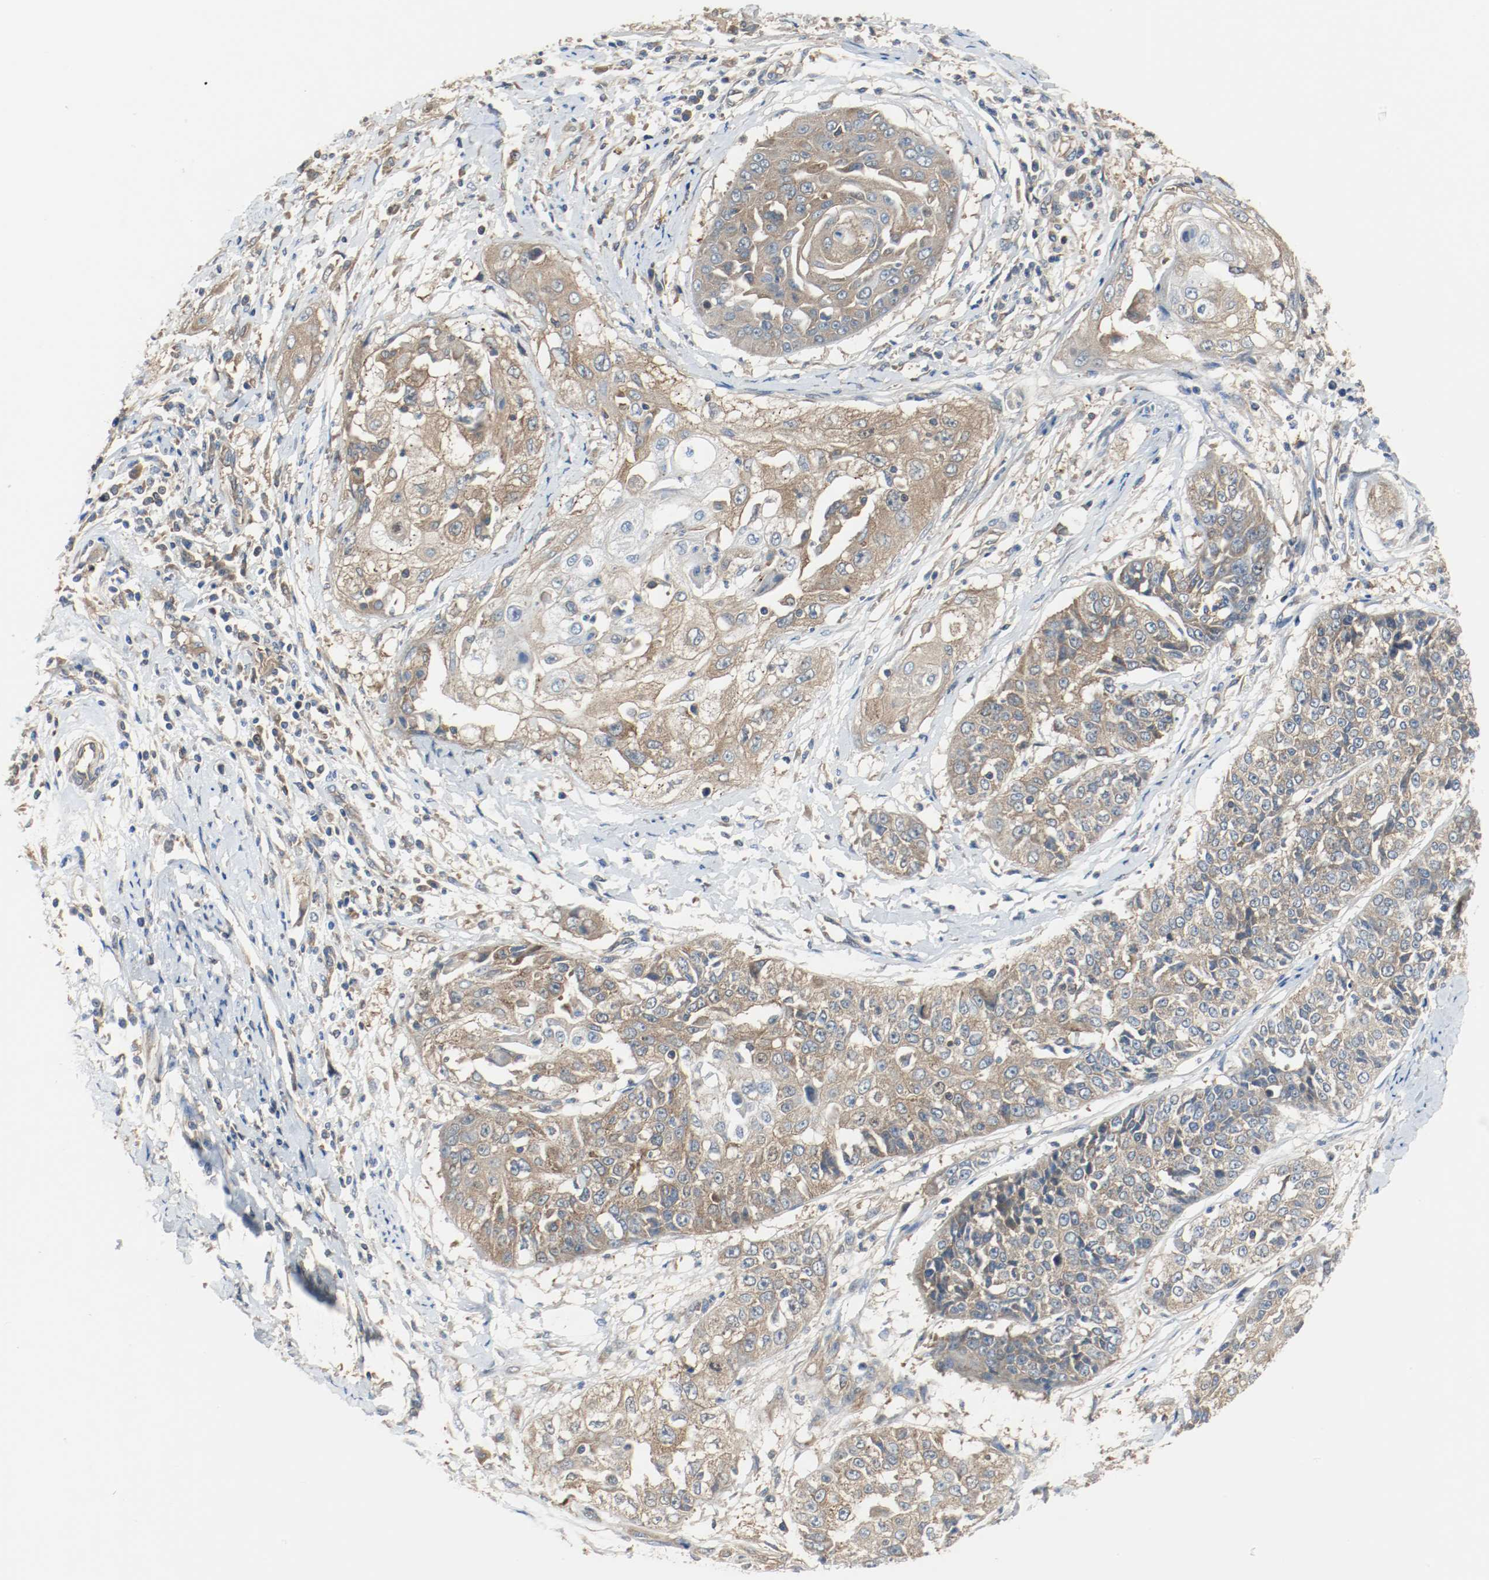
{"staining": {"intensity": "moderate", "quantity": ">75%", "location": "cytoplasmic/membranous"}, "tissue": "cervical cancer", "cell_type": "Tumor cells", "image_type": "cancer", "snomed": [{"axis": "morphology", "description": "Squamous cell carcinoma, NOS"}, {"axis": "topography", "description": "Cervix"}], "caption": "Protein staining of cervical cancer tissue exhibits moderate cytoplasmic/membranous staining in approximately >75% of tumor cells. (DAB IHC, brown staining for protein, blue staining for nuclei).", "gene": "HGS", "patient": {"sex": "female", "age": 64}}